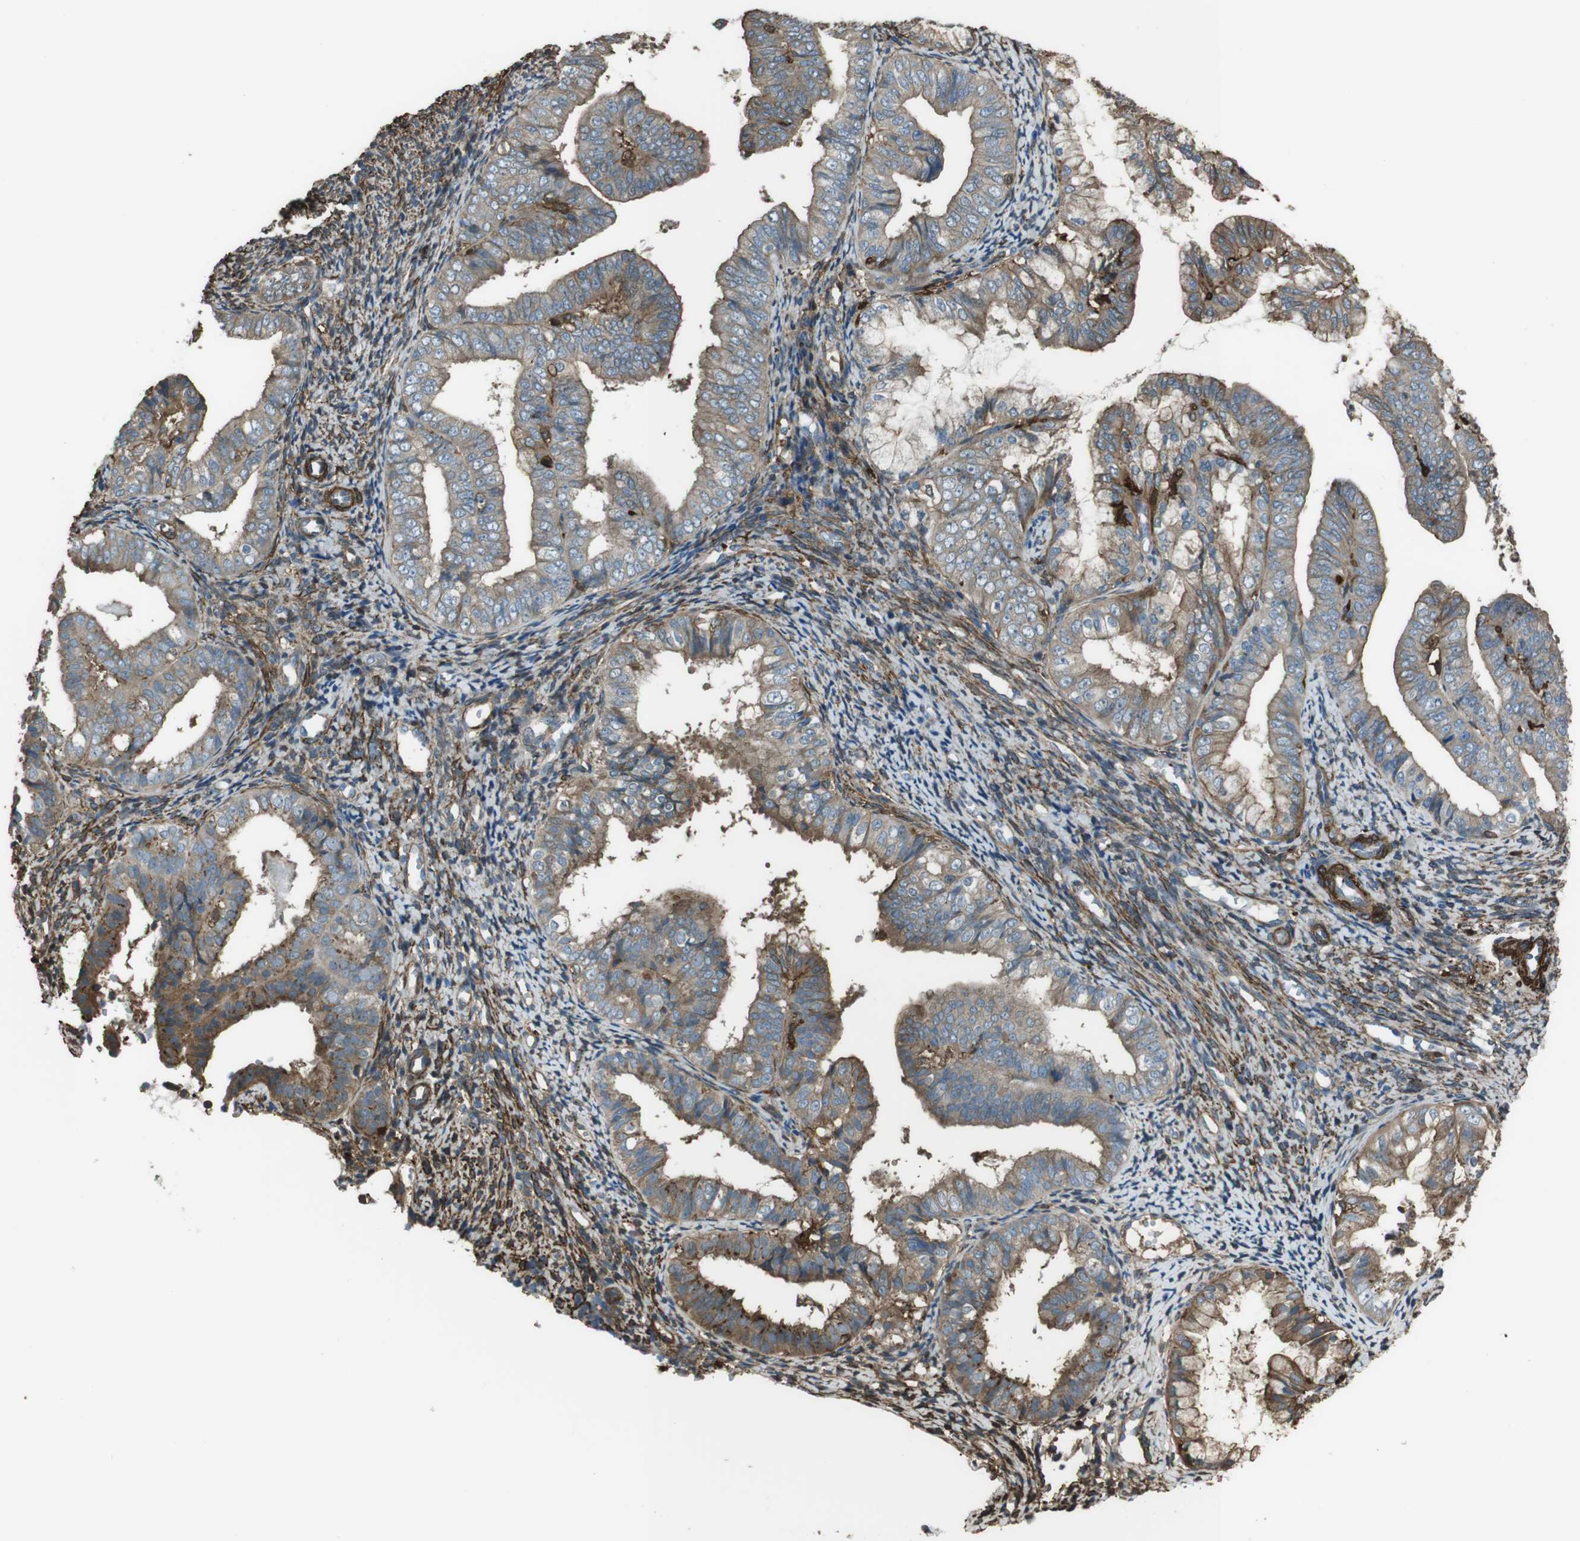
{"staining": {"intensity": "weak", "quantity": ">75%", "location": "cytoplasmic/membranous"}, "tissue": "endometrial cancer", "cell_type": "Tumor cells", "image_type": "cancer", "snomed": [{"axis": "morphology", "description": "Adenocarcinoma, NOS"}, {"axis": "topography", "description": "Endometrium"}], "caption": "This is a micrograph of immunohistochemistry staining of endometrial adenocarcinoma, which shows weak positivity in the cytoplasmic/membranous of tumor cells.", "gene": "SFT2D1", "patient": {"sex": "female", "age": 63}}